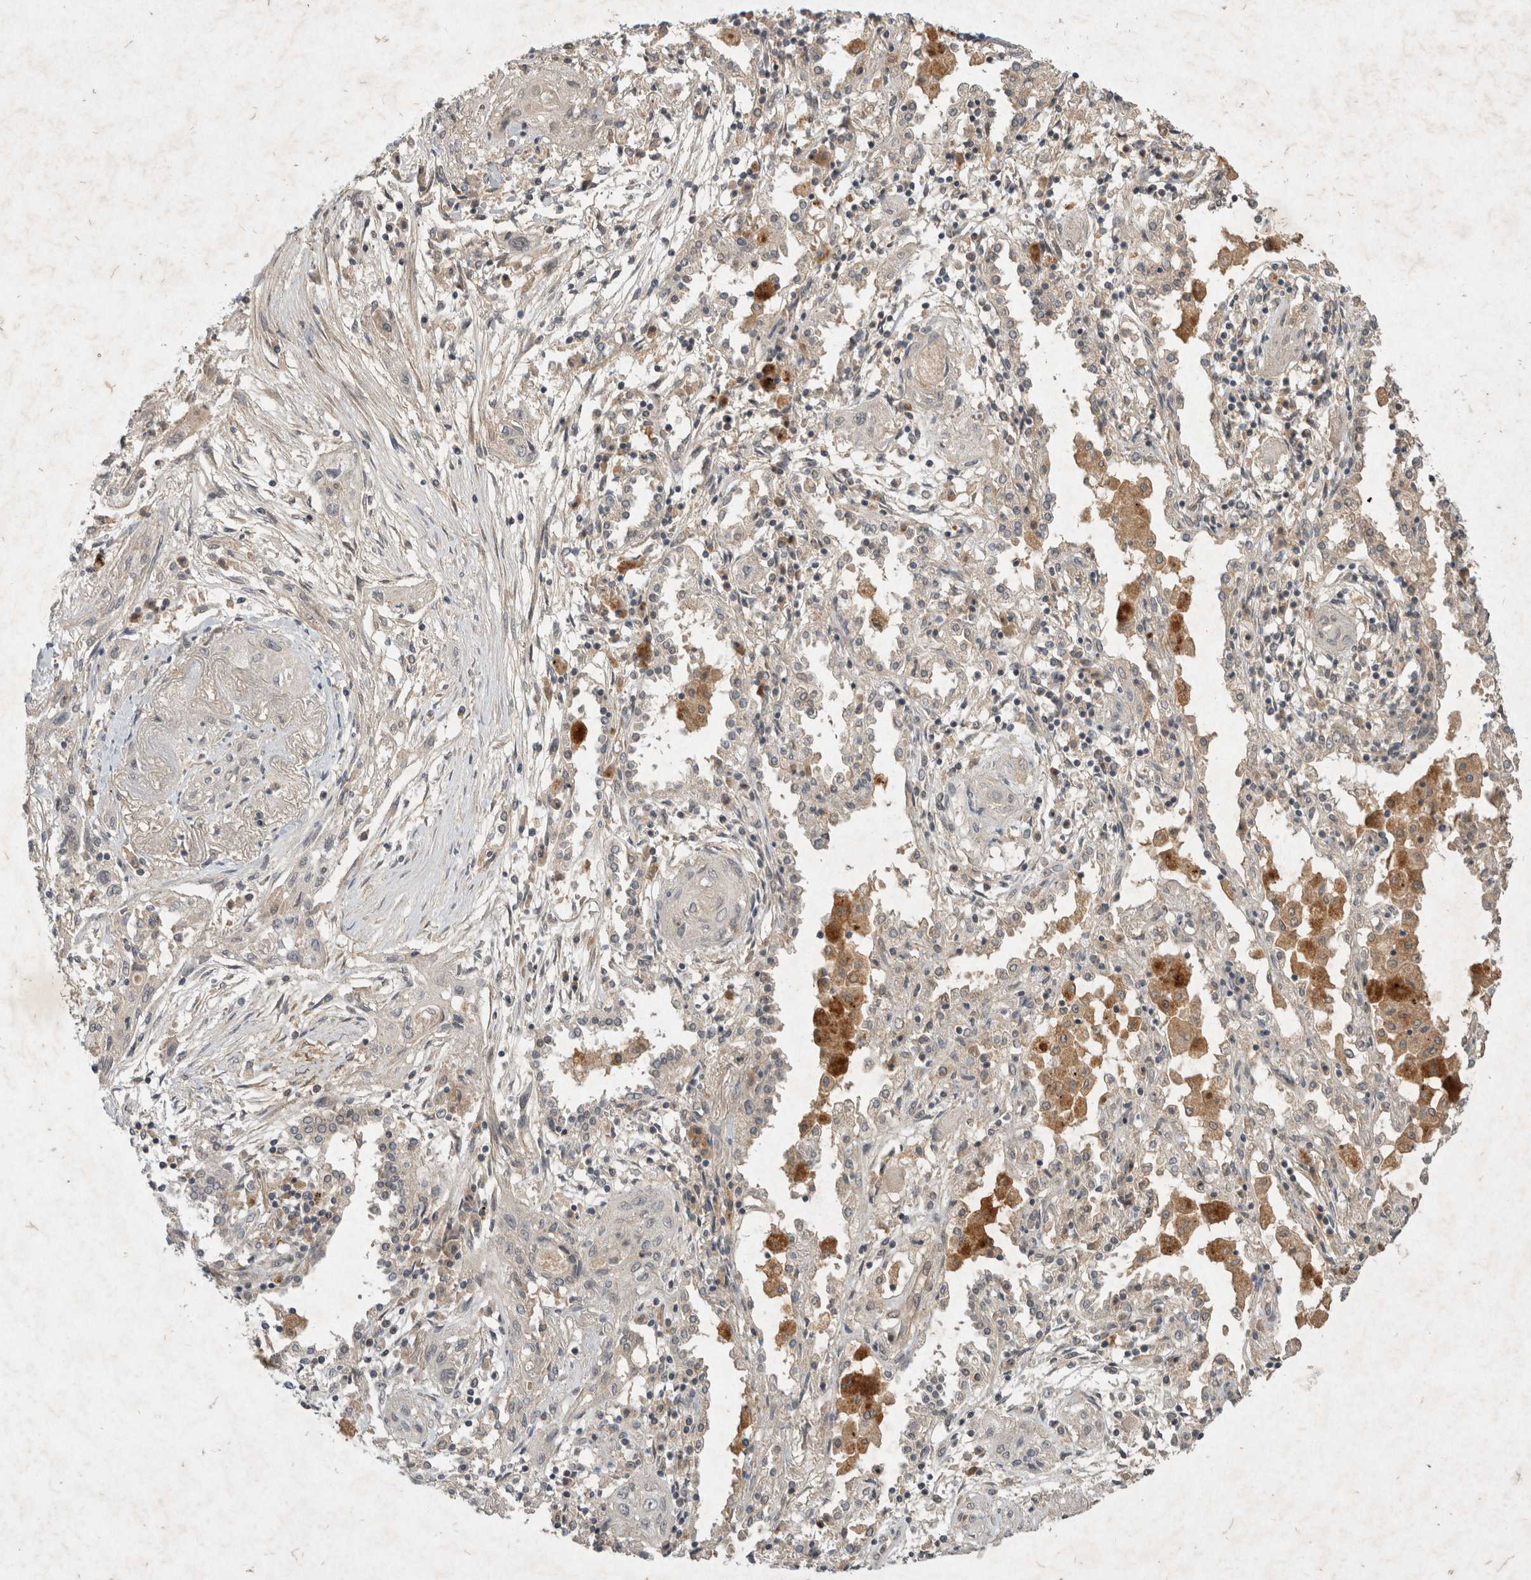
{"staining": {"intensity": "negative", "quantity": "none", "location": "none"}, "tissue": "lung cancer", "cell_type": "Tumor cells", "image_type": "cancer", "snomed": [{"axis": "morphology", "description": "Squamous cell carcinoma, NOS"}, {"axis": "topography", "description": "Lung"}], "caption": "Histopathology image shows no protein expression in tumor cells of lung cancer (squamous cell carcinoma) tissue.", "gene": "LOXL2", "patient": {"sex": "female", "age": 47}}